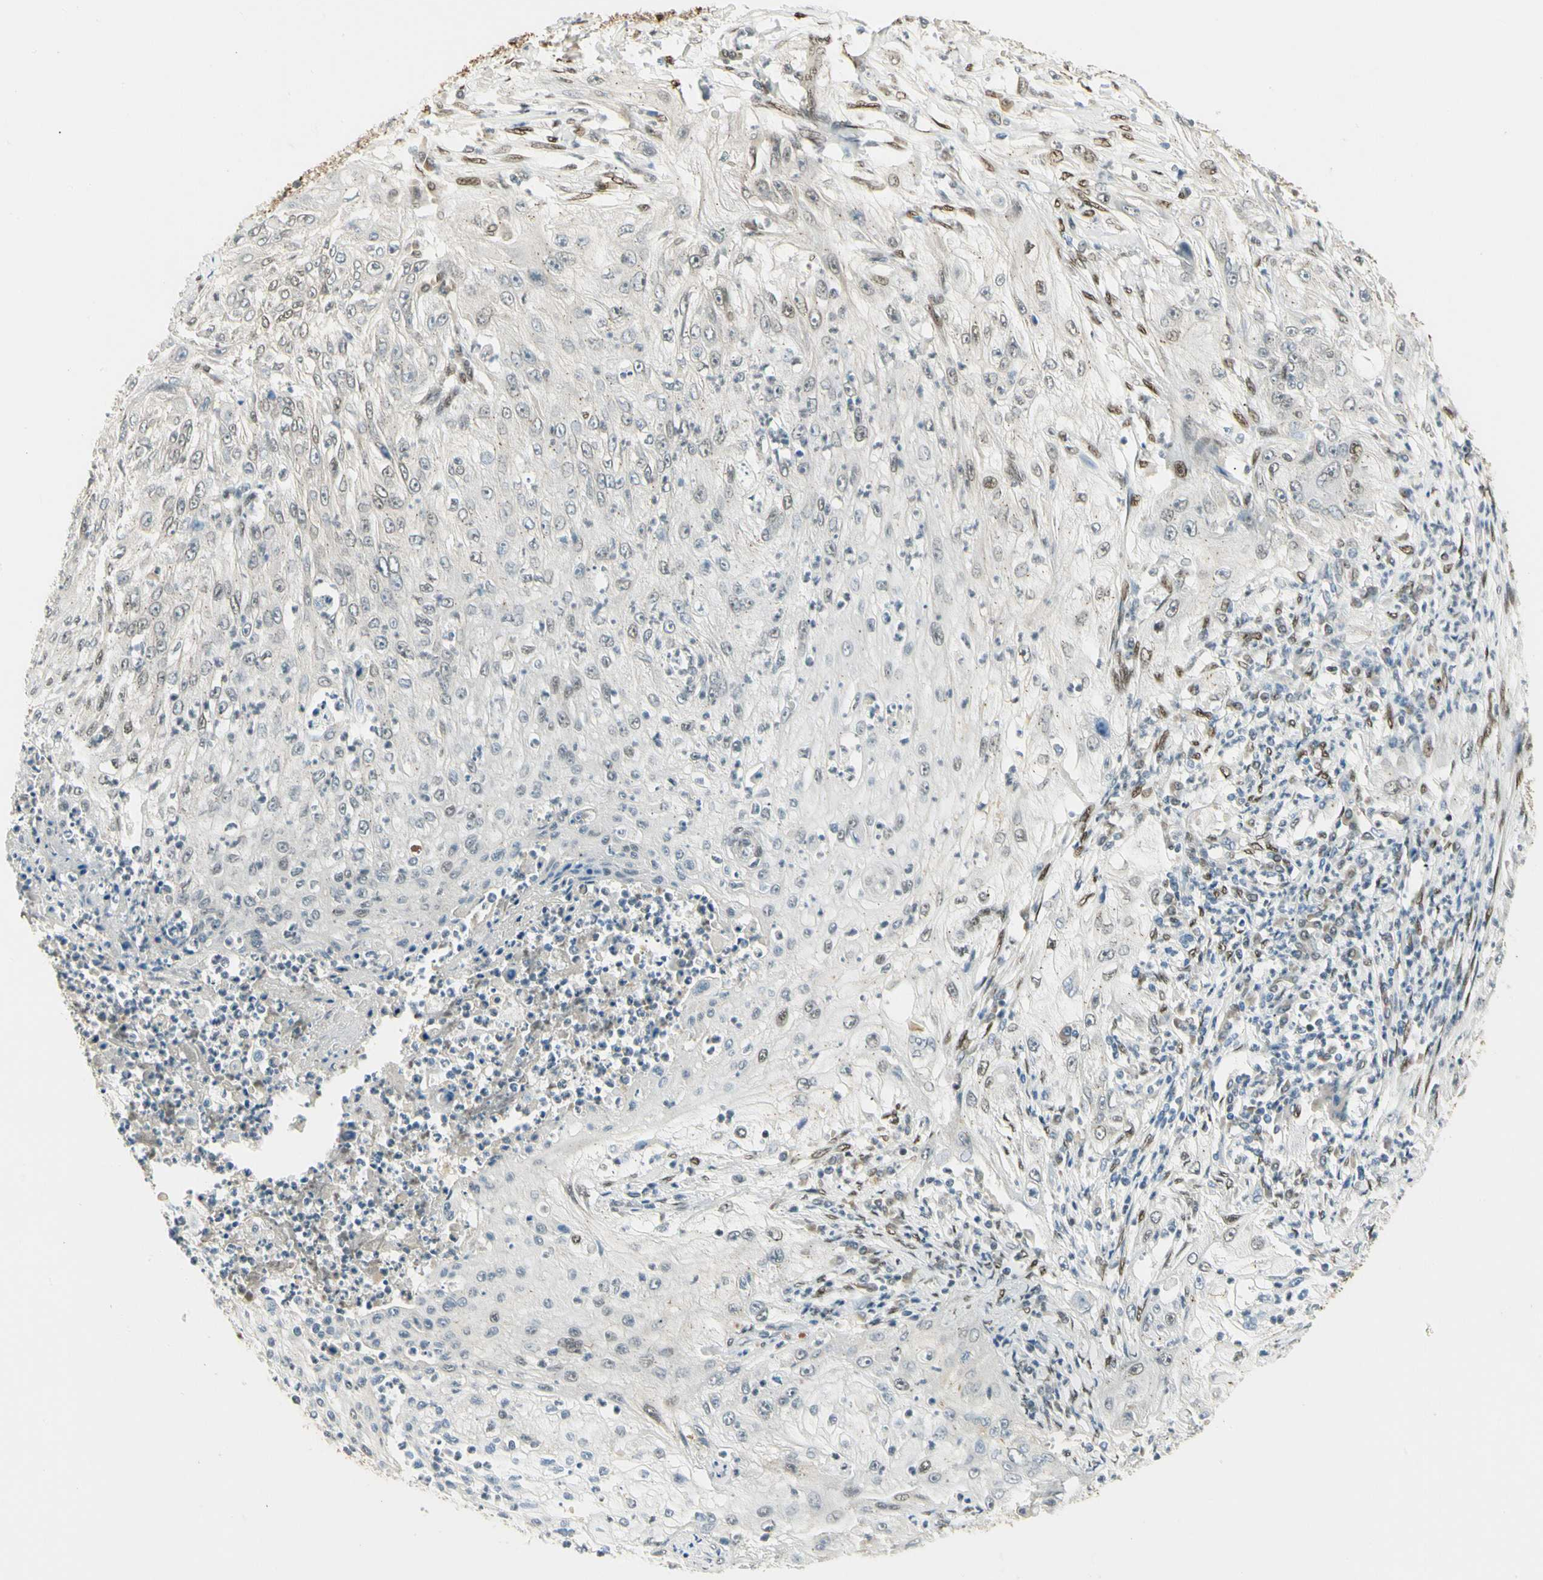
{"staining": {"intensity": "moderate", "quantity": "<25%", "location": "nuclear"}, "tissue": "lung cancer", "cell_type": "Tumor cells", "image_type": "cancer", "snomed": [{"axis": "morphology", "description": "Inflammation, NOS"}, {"axis": "morphology", "description": "Squamous cell carcinoma, NOS"}, {"axis": "topography", "description": "Lymph node"}, {"axis": "topography", "description": "Soft tissue"}, {"axis": "topography", "description": "Lung"}], "caption": "There is low levels of moderate nuclear staining in tumor cells of lung cancer (squamous cell carcinoma), as demonstrated by immunohistochemical staining (brown color).", "gene": "ATXN1", "patient": {"sex": "male", "age": 66}}